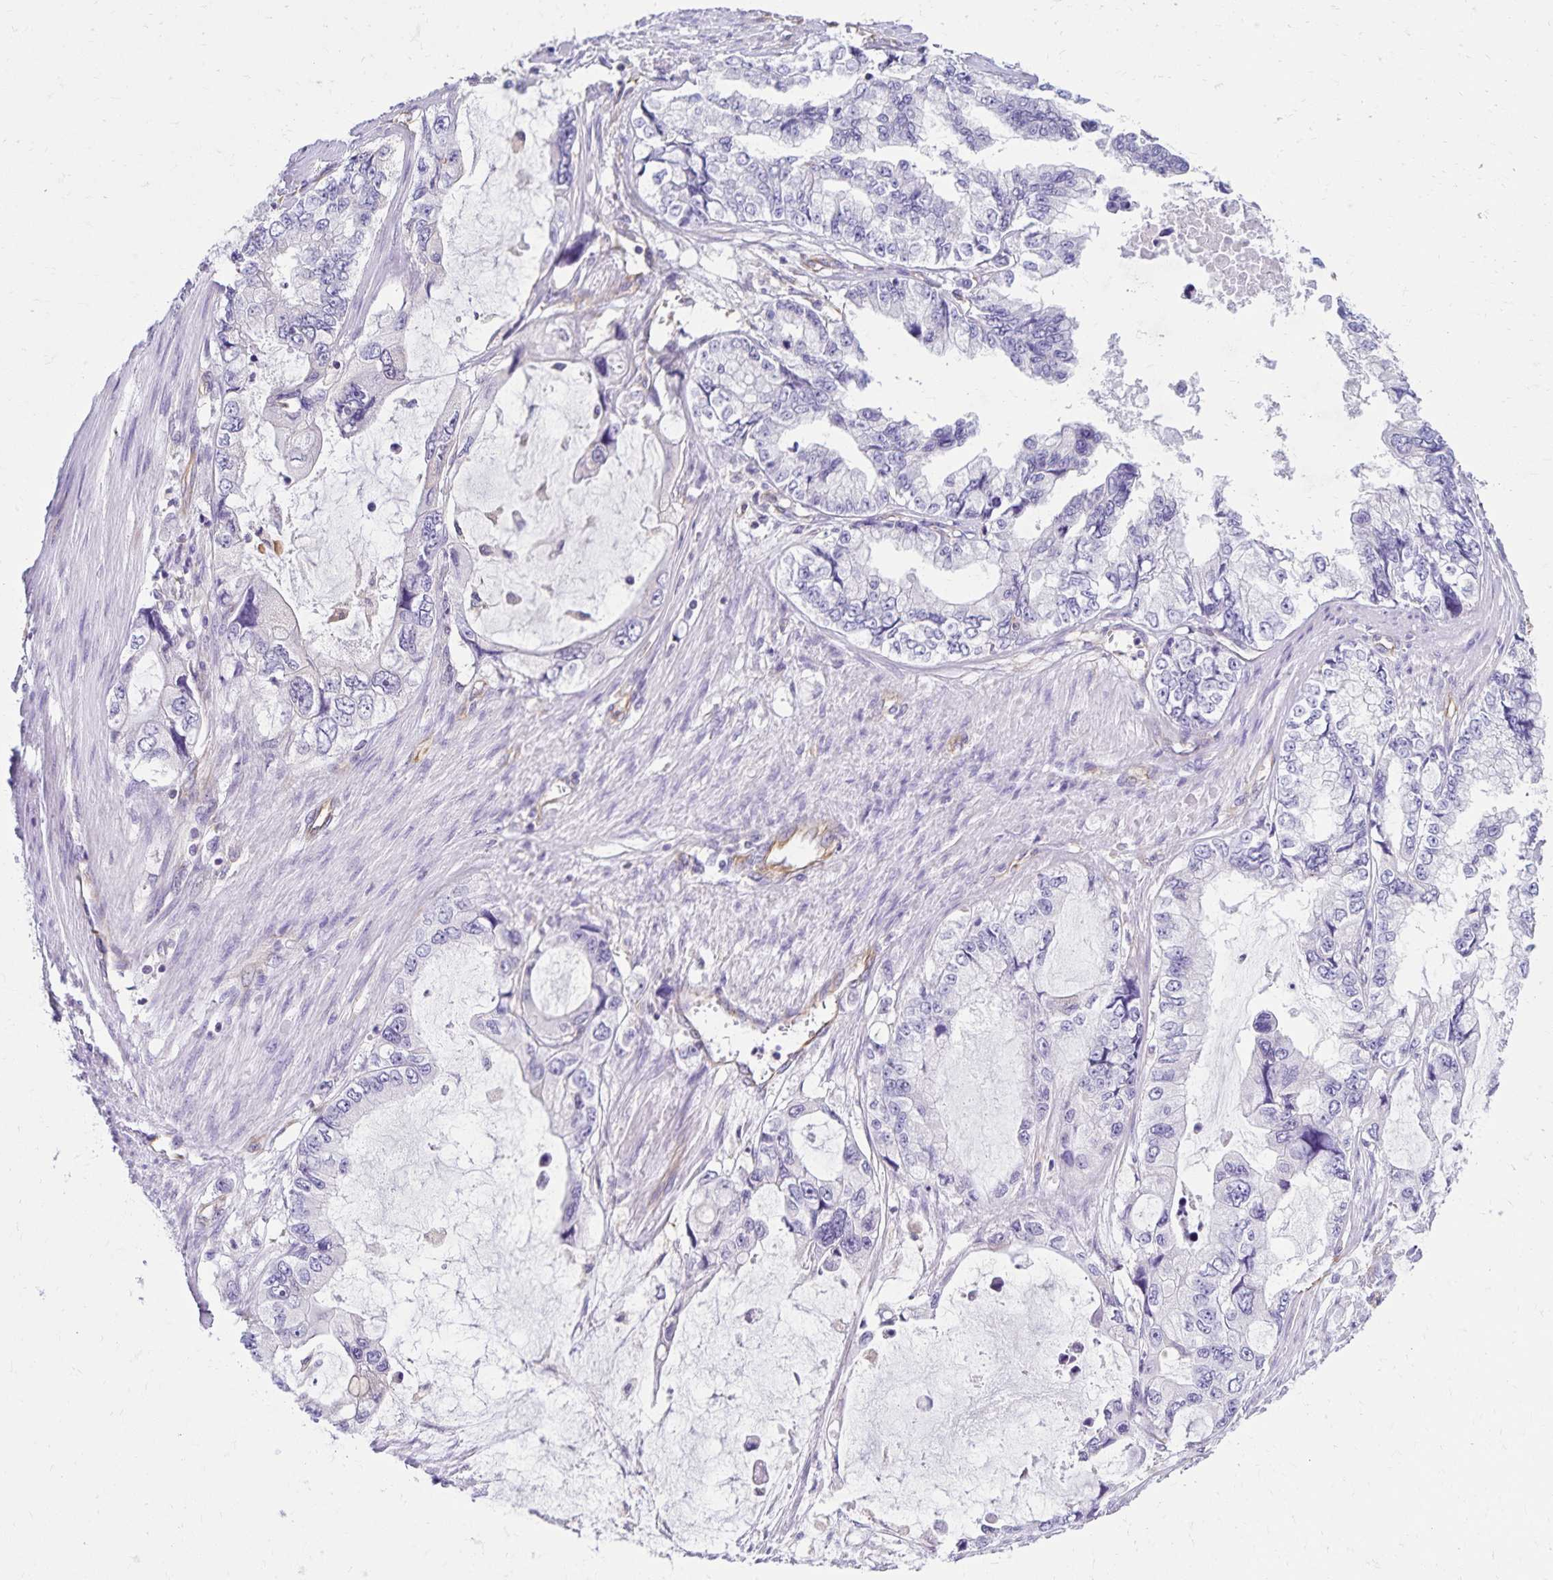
{"staining": {"intensity": "negative", "quantity": "none", "location": "none"}, "tissue": "stomach cancer", "cell_type": "Tumor cells", "image_type": "cancer", "snomed": [{"axis": "morphology", "description": "Adenocarcinoma, NOS"}, {"axis": "topography", "description": "Pancreas"}, {"axis": "topography", "description": "Stomach, upper"}, {"axis": "topography", "description": "Stomach"}], "caption": "Immunohistochemistry photomicrograph of neoplastic tissue: human stomach adenocarcinoma stained with DAB (3,3'-diaminobenzidine) exhibits no significant protein staining in tumor cells.", "gene": "TRPV6", "patient": {"sex": "male", "age": 77}}